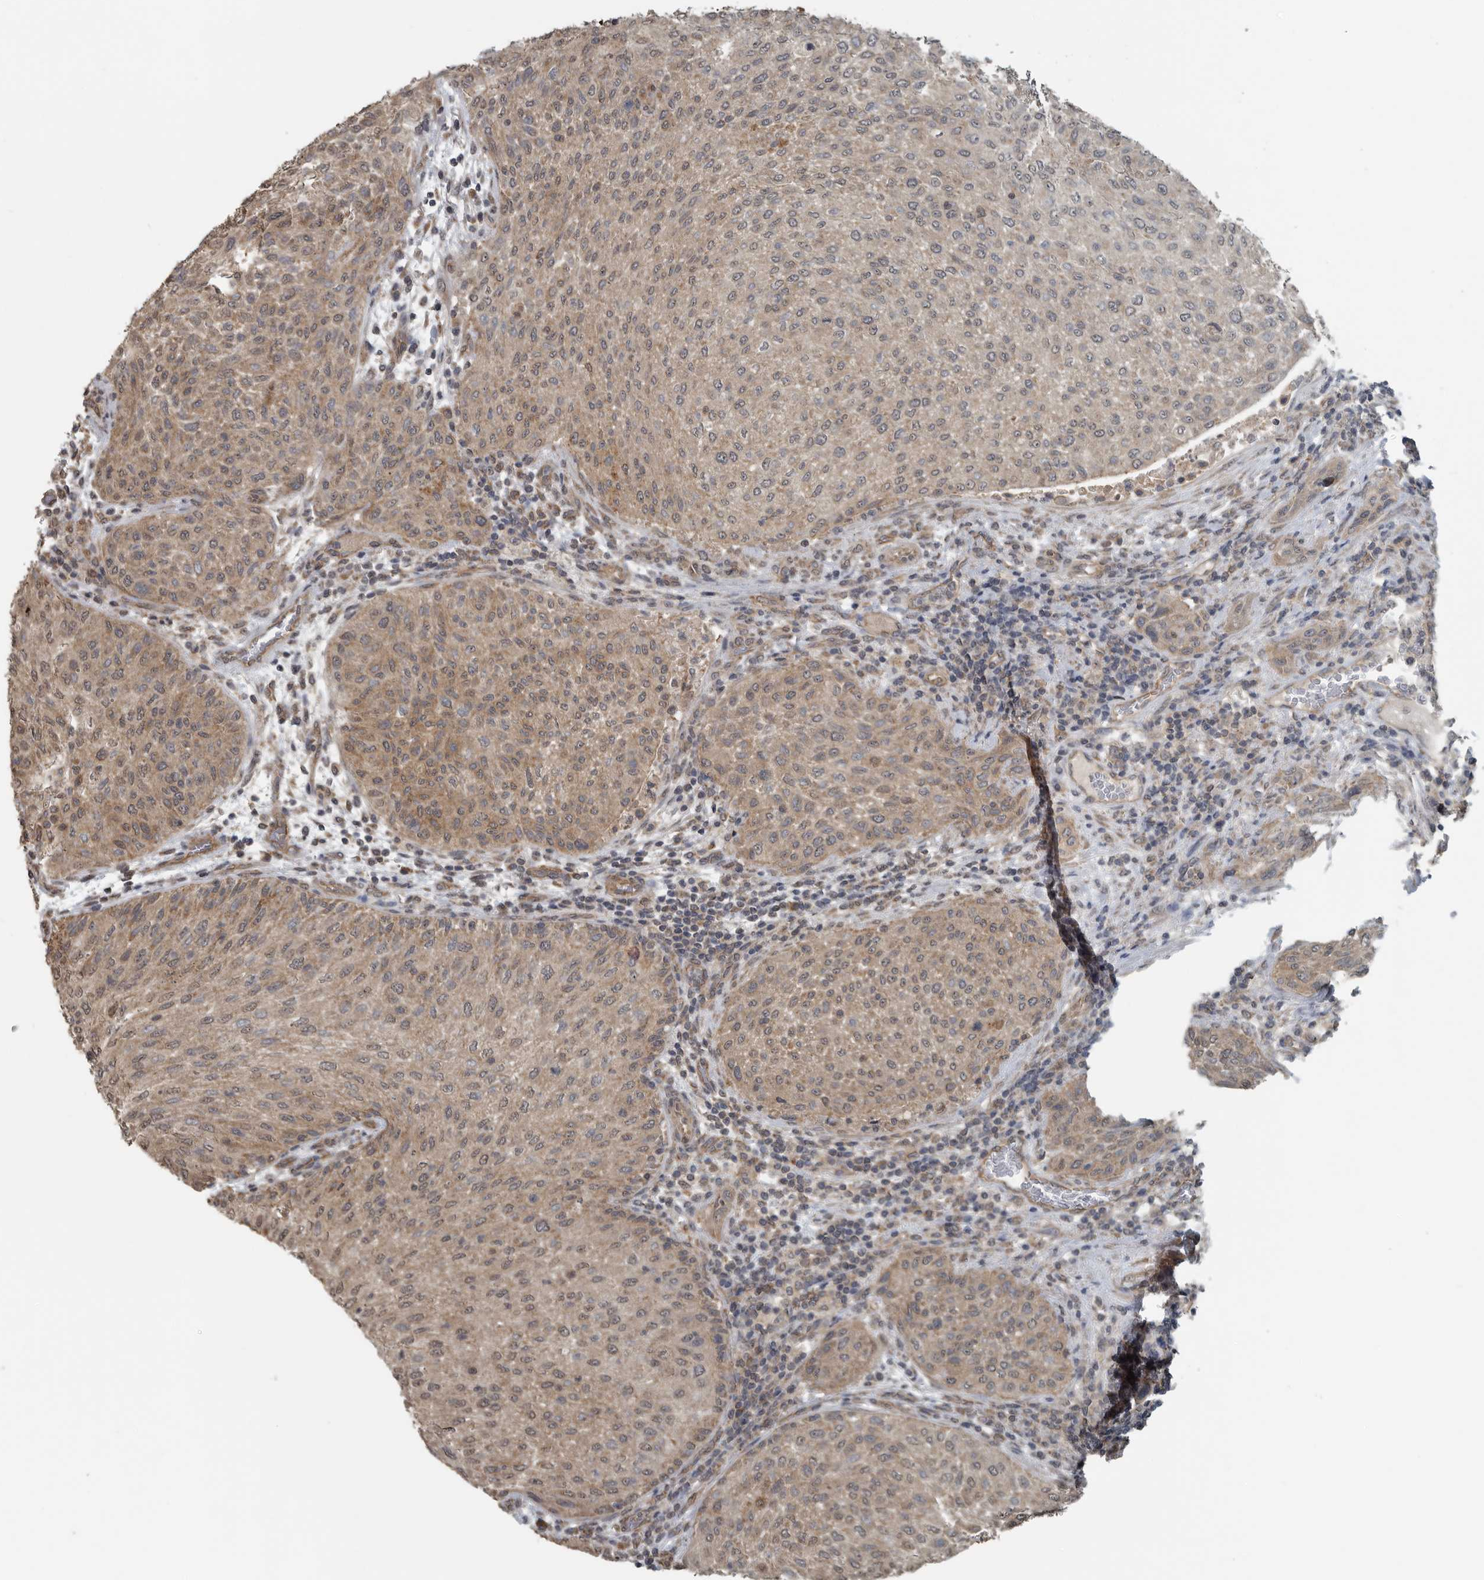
{"staining": {"intensity": "moderate", "quantity": ">75%", "location": "cytoplasmic/membranous"}, "tissue": "urothelial cancer", "cell_type": "Tumor cells", "image_type": "cancer", "snomed": [{"axis": "morphology", "description": "Urothelial carcinoma, Low grade"}, {"axis": "morphology", "description": "Urothelial carcinoma, High grade"}, {"axis": "topography", "description": "Urinary bladder"}], "caption": "Tumor cells demonstrate medium levels of moderate cytoplasmic/membranous positivity in approximately >75% of cells in human urothelial cancer.", "gene": "AFAP1", "patient": {"sex": "male", "age": 35}}